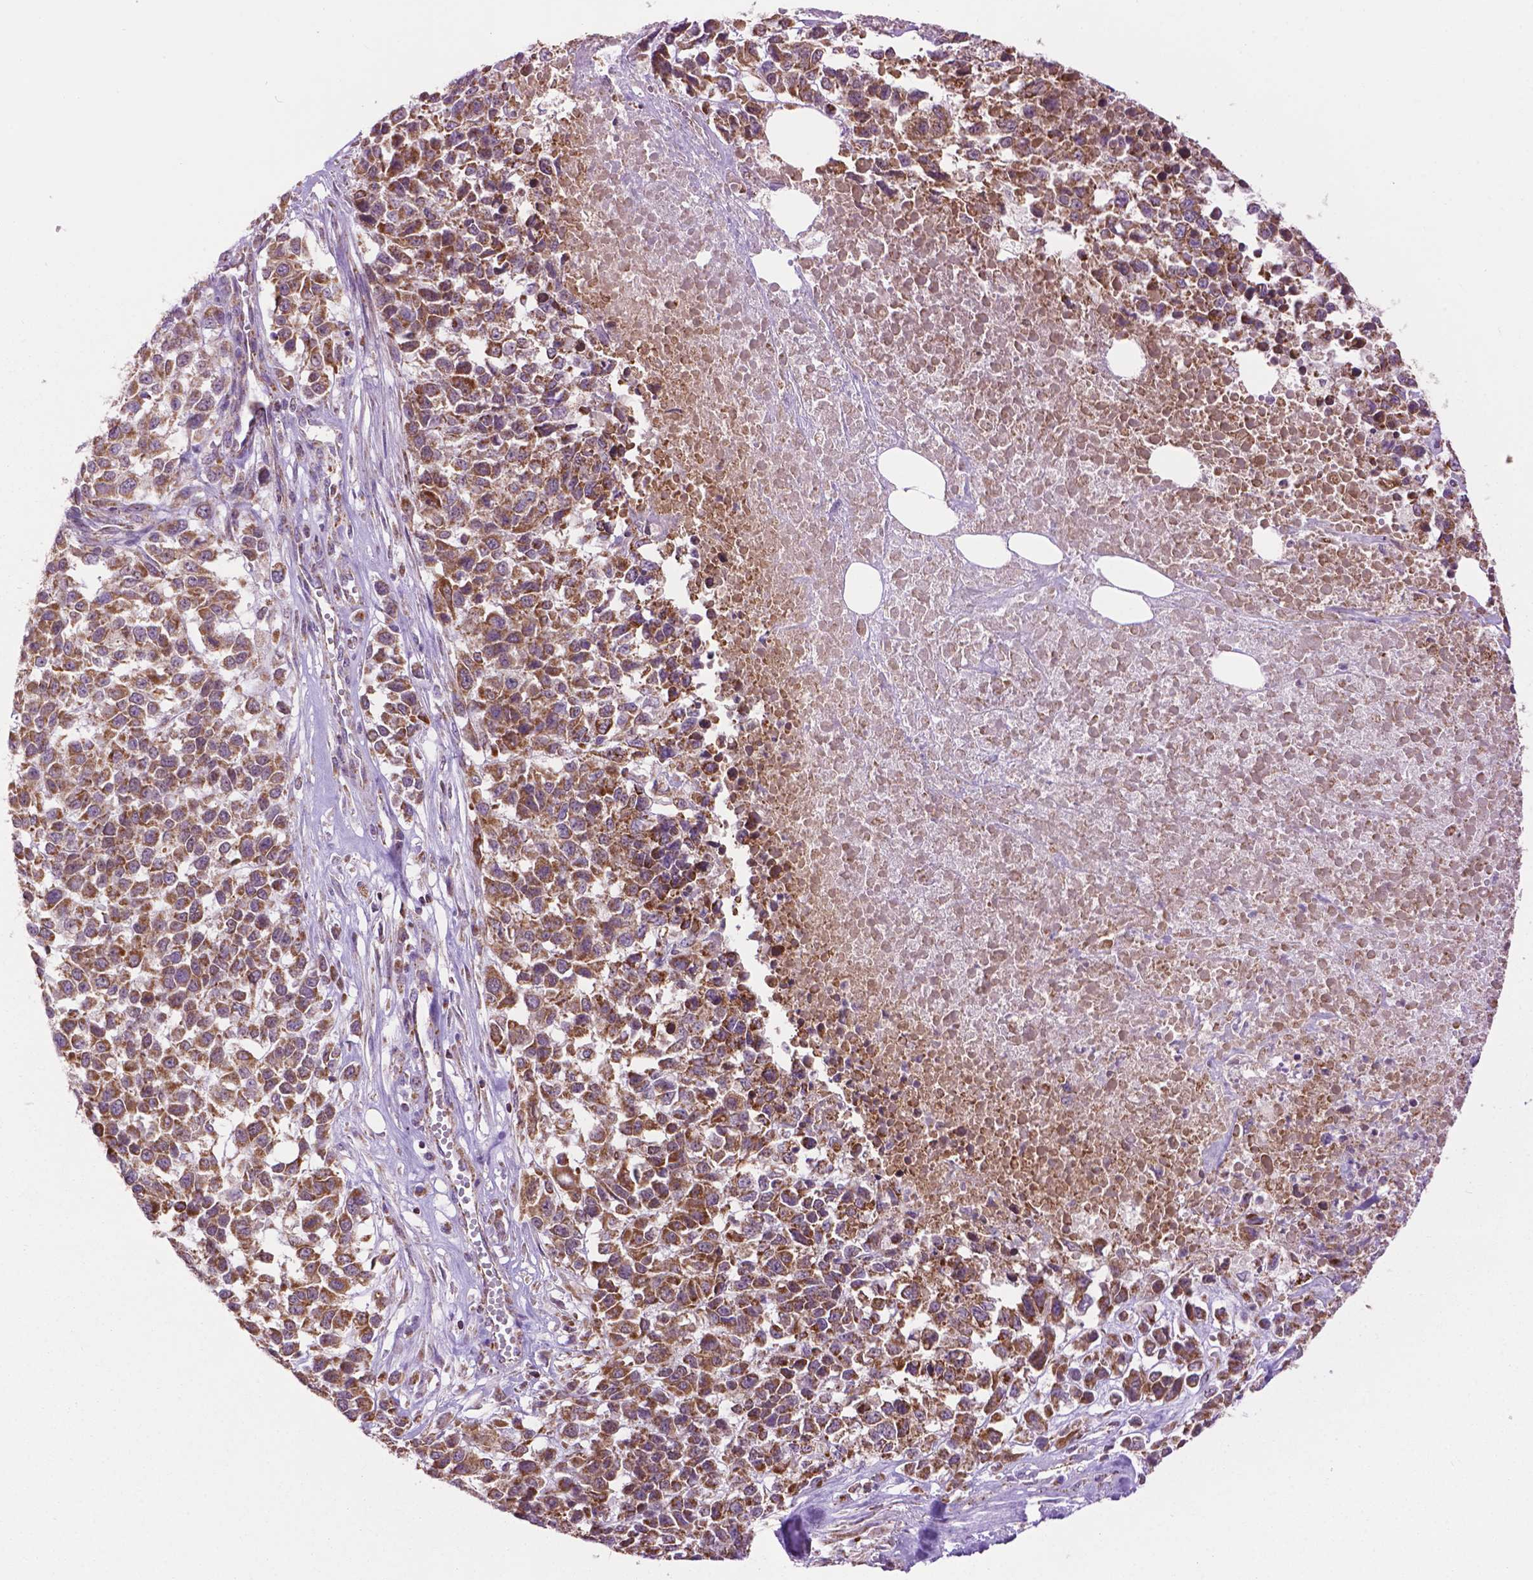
{"staining": {"intensity": "moderate", "quantity": ">75%", "location": "cytoplasmic/membranous"}, "tissue": "melanoma", "cell_type": "Tumor cells", "image_type": "cancer", "snomed": [{"axis": "morphology", "description": "Malignant melanoma, Metastatic site"}, {"axis": "topography", "description": "Skin"}], "caption": "Moderate cytoplasmic/membranous expression for a protein is present in approximately >75% of tumor cells of melanoma using IHC.", "gene": "PYCR3", "patient": {"sex": "male", "age": 84}}